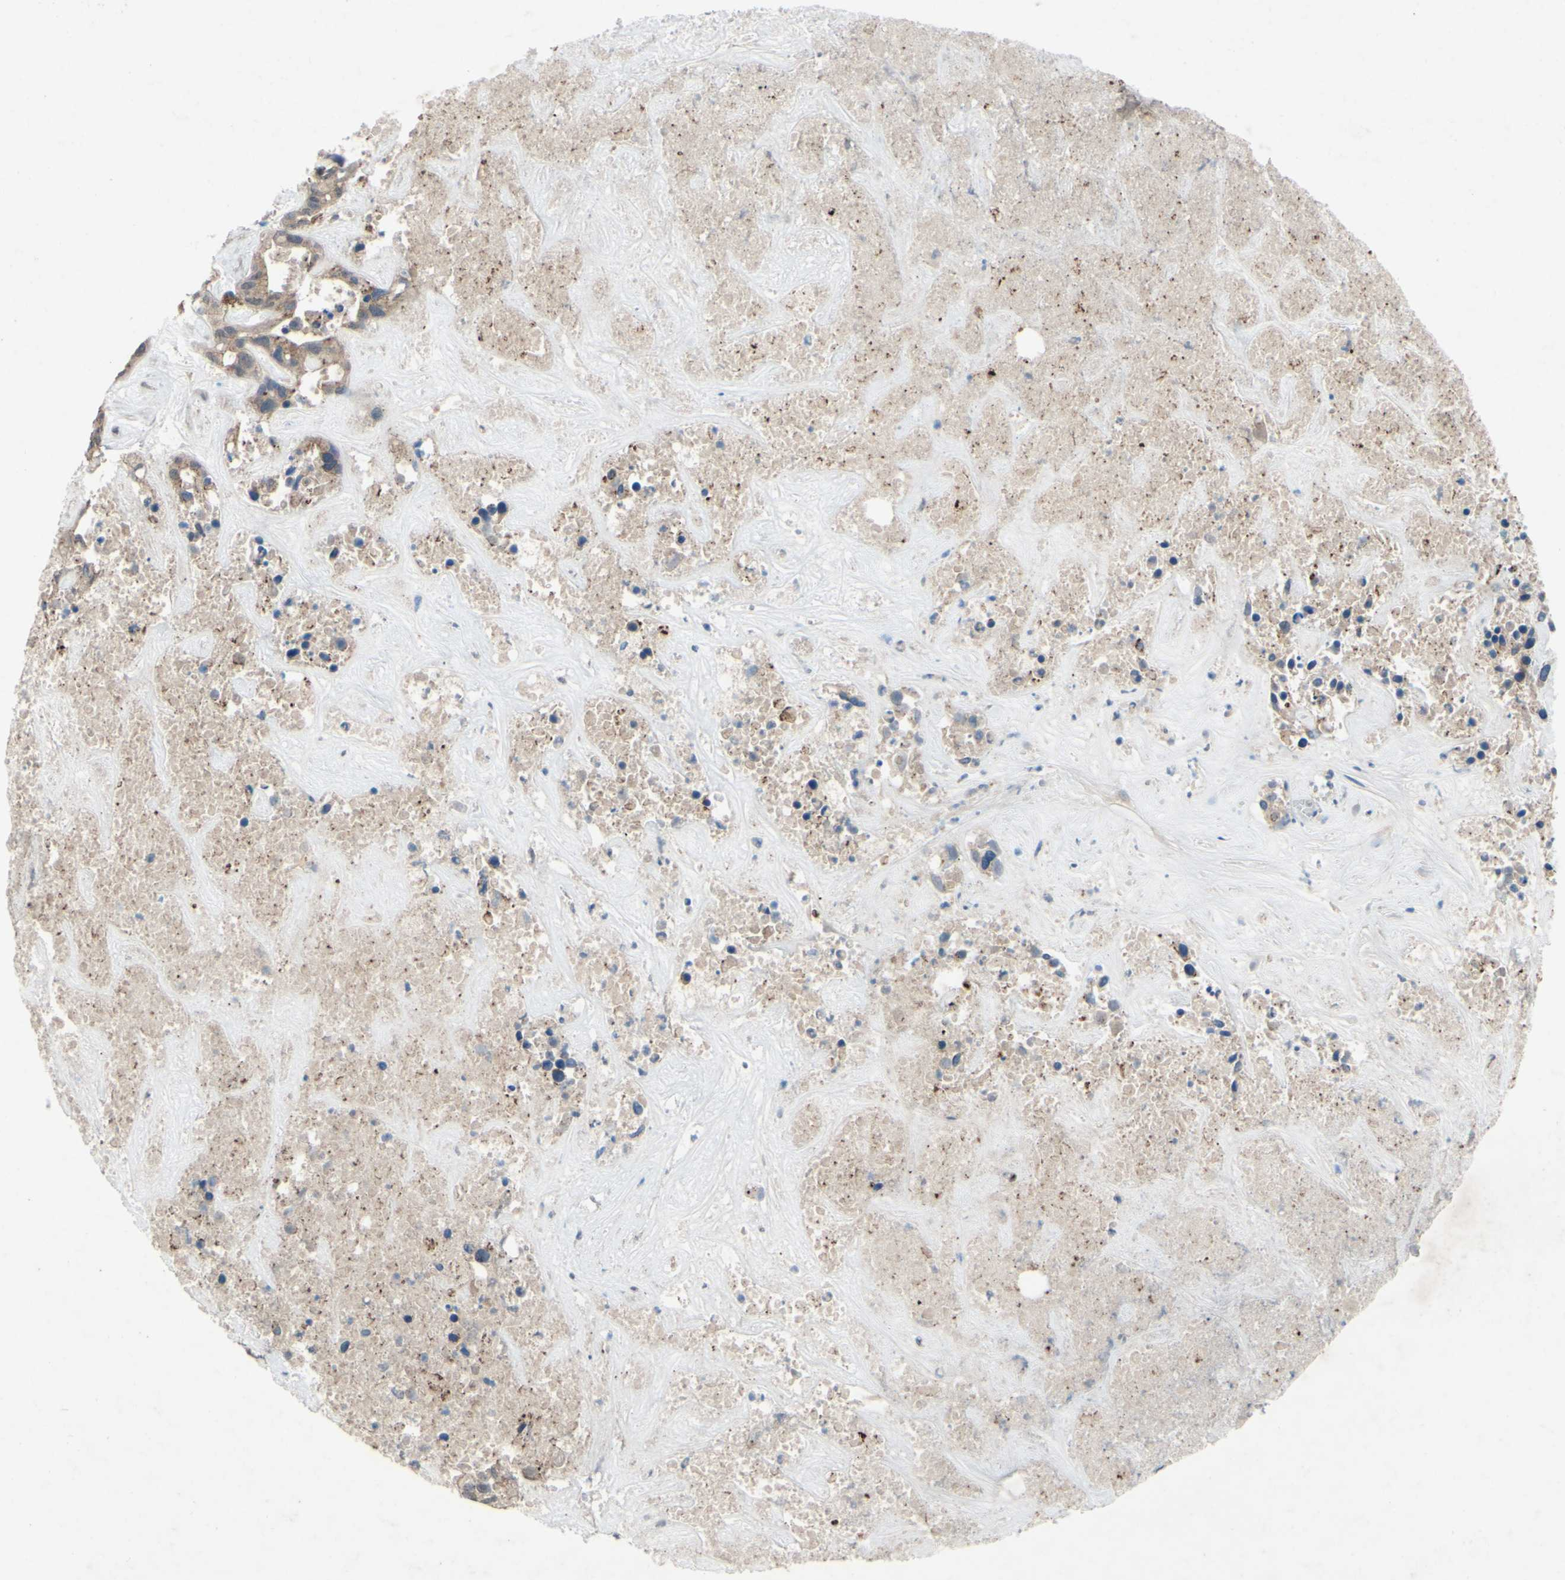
{"staining": {"intensity": "weak", "quantity": ">75%", "location": "cytoplasmic/membranous"}, "tissue": "liver cancer", "cell_type": "Tumor cells", "image_type": "cancer", "snomed": [{"axis": "morphology", "description": "Cholangiocarcinoma"}, {"axis": "topography", "description": "Liver"}], "caption": "The photomicrograph shows staining of liver cancer, revealing weak cytoplasmic/membranous protein staining (brown color) within tumor cells.", "gene": "CDCP1", "patient": {"sex": "female", "age": 65}}